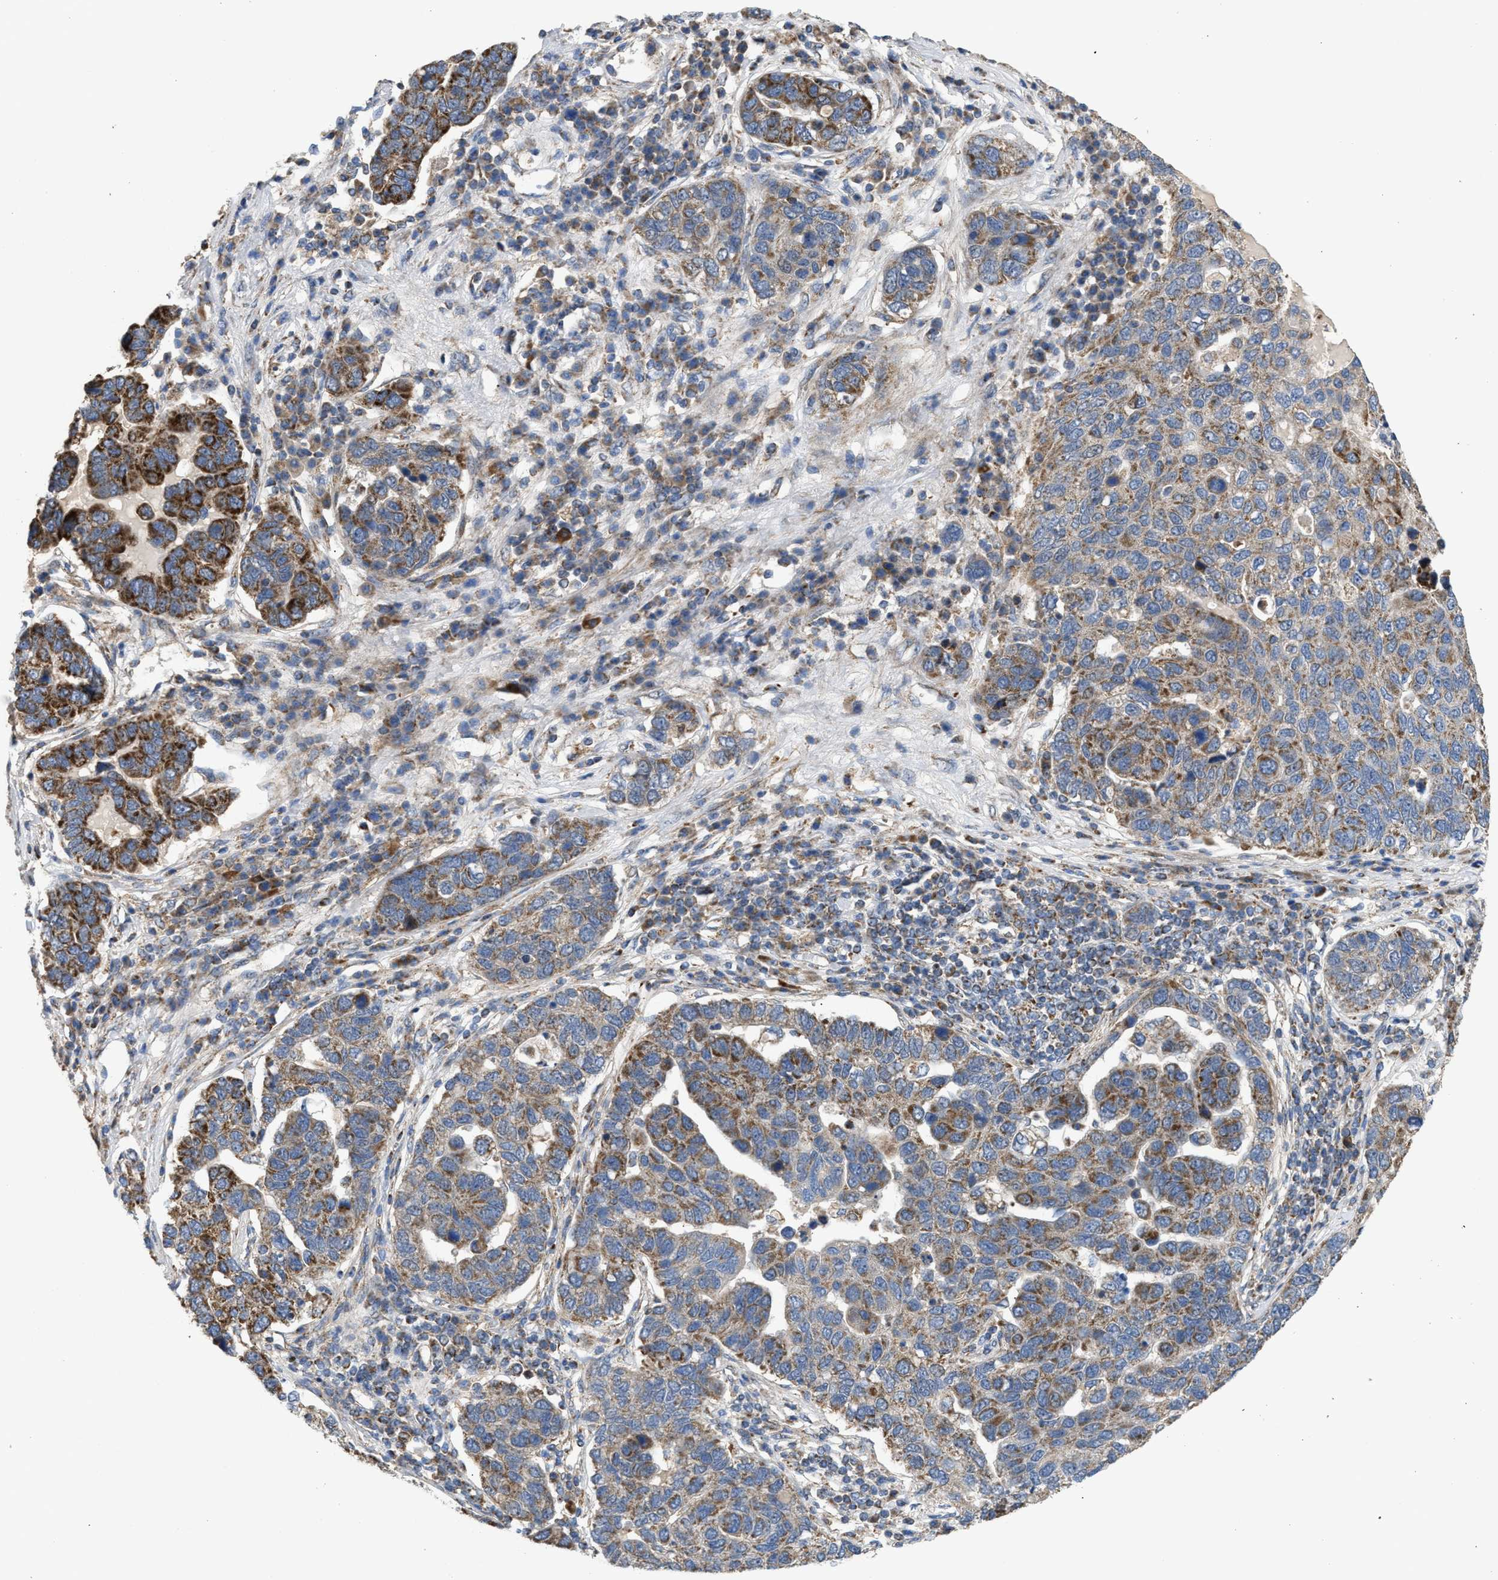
{"staining": {"intensity": "moderate", "quantity": ">75%", "location": "cytoplasmic/membranous"}, "tissue": "pancreatic cancer", "cell_type": "Tumor cells", "image_type": "cancer", "snomed": [{"axis": "morphology", "description": "Adenocarcinoma, NOS"}, {"axis": "topography", "description": "Pancreas"}], "caption": "A histopathology image showing moderate cytoplasmic/membranous expression in approximately >75% of tumor cells in adenocarcinoma (pancreatic), as visualized by brown immunohistochemical staining.", "gene": "TACO1", "patient": {"sex": "female", "age": 61}}